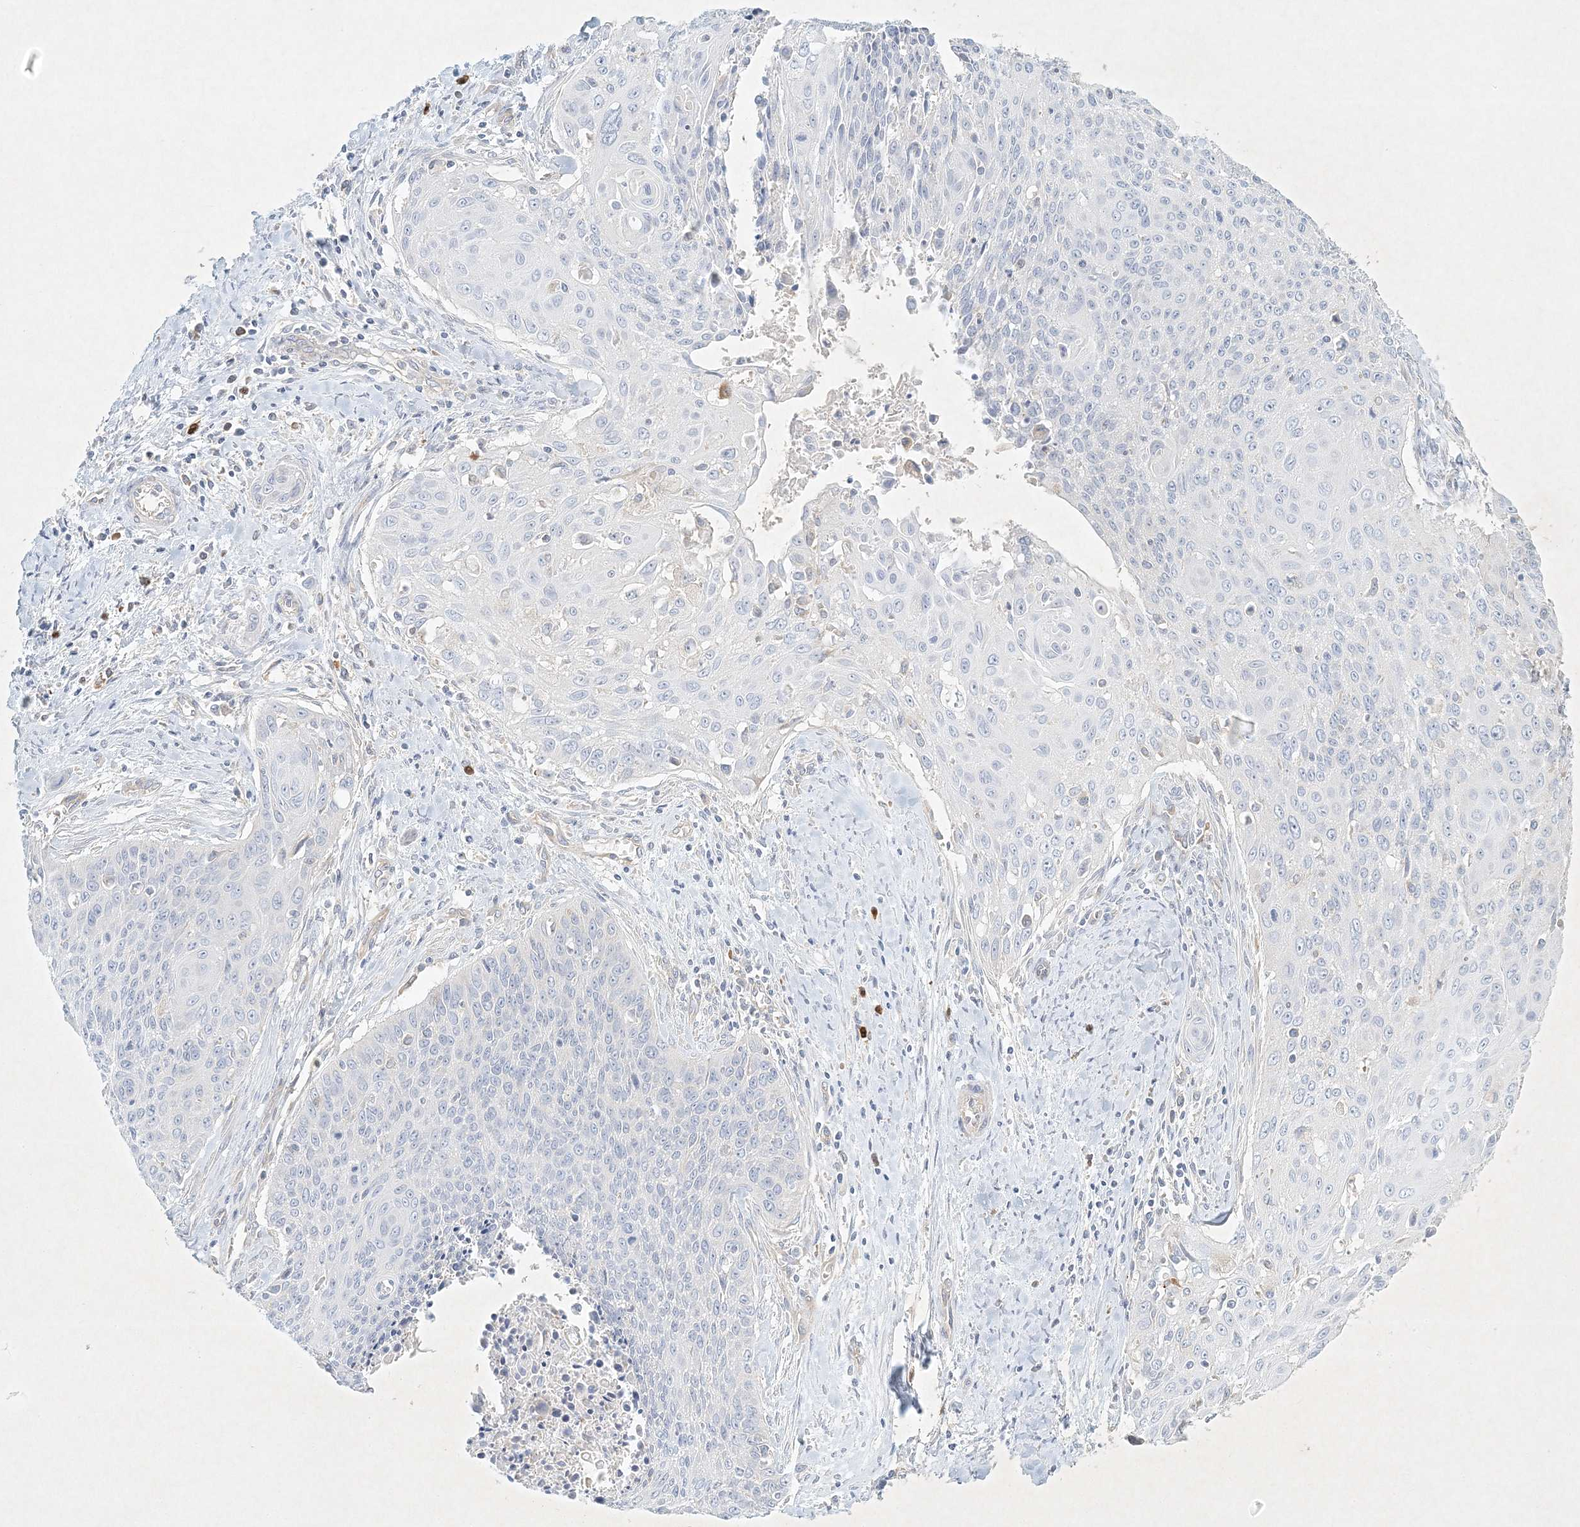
{"staining": {"intensity": "negative", "quantity": "none", "location": "none"}, "tissue": "cervical cancer", "cell_type": "Tumor cells", "image_type": "cancer", "snomed": [{"axis": "morphology", "description": "Squamous cell carcinoma, NOS"}, {"axis": "topography", "description": "Cervix"}], "caption": "Human cervical cancer stained for a protein using immunohistochemistry exhibits no staining in tumor cells.", "gene": "STK11IP", "patient": {"sex": "female", "age": 55}}